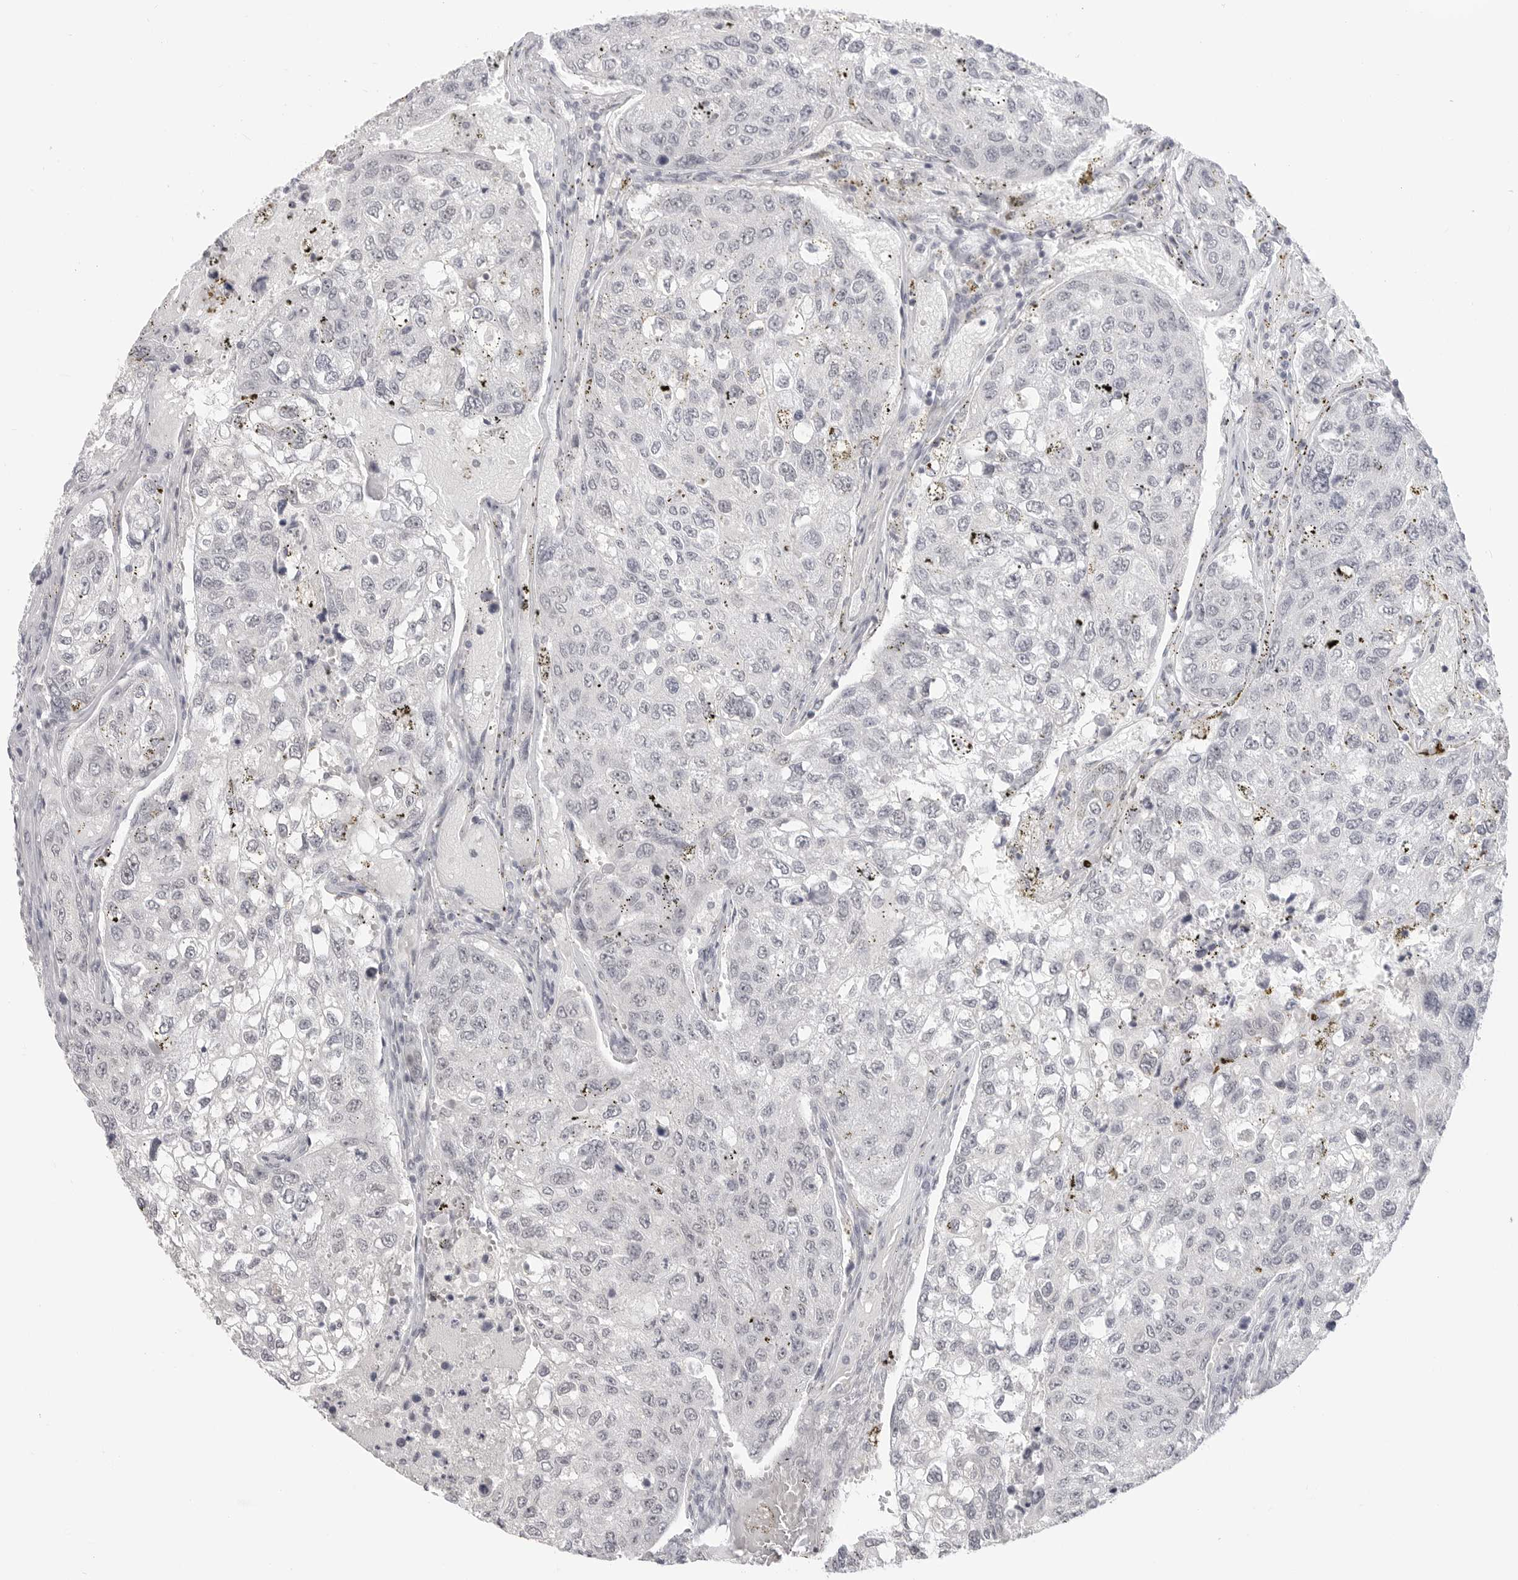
{"staining": {"intensity": "negative", "quantity": "none", "location": "none"}, "tissue": "urothelial cancer", "cell_type": "Tumor cells", "image_type": "cancer", "snomed": [{"axis": "morphology", "description": "Urothelial carcinoma, High grade"}, {"axis": "topography", "description": "Lymph node"}, {"axis": "topography", "description": "Urinary bladder"}], "caption": "High magnification brightfield microscopy of urothelial carcinoma (high-grade) stained with DAB (3,3'-diaminobenzidine) (brown) and counterstained with hematoxylin (blue): tumor cells show no significant positivity.", "gene": "KLK11", "patient": {"sex": "male", "age": 51}}